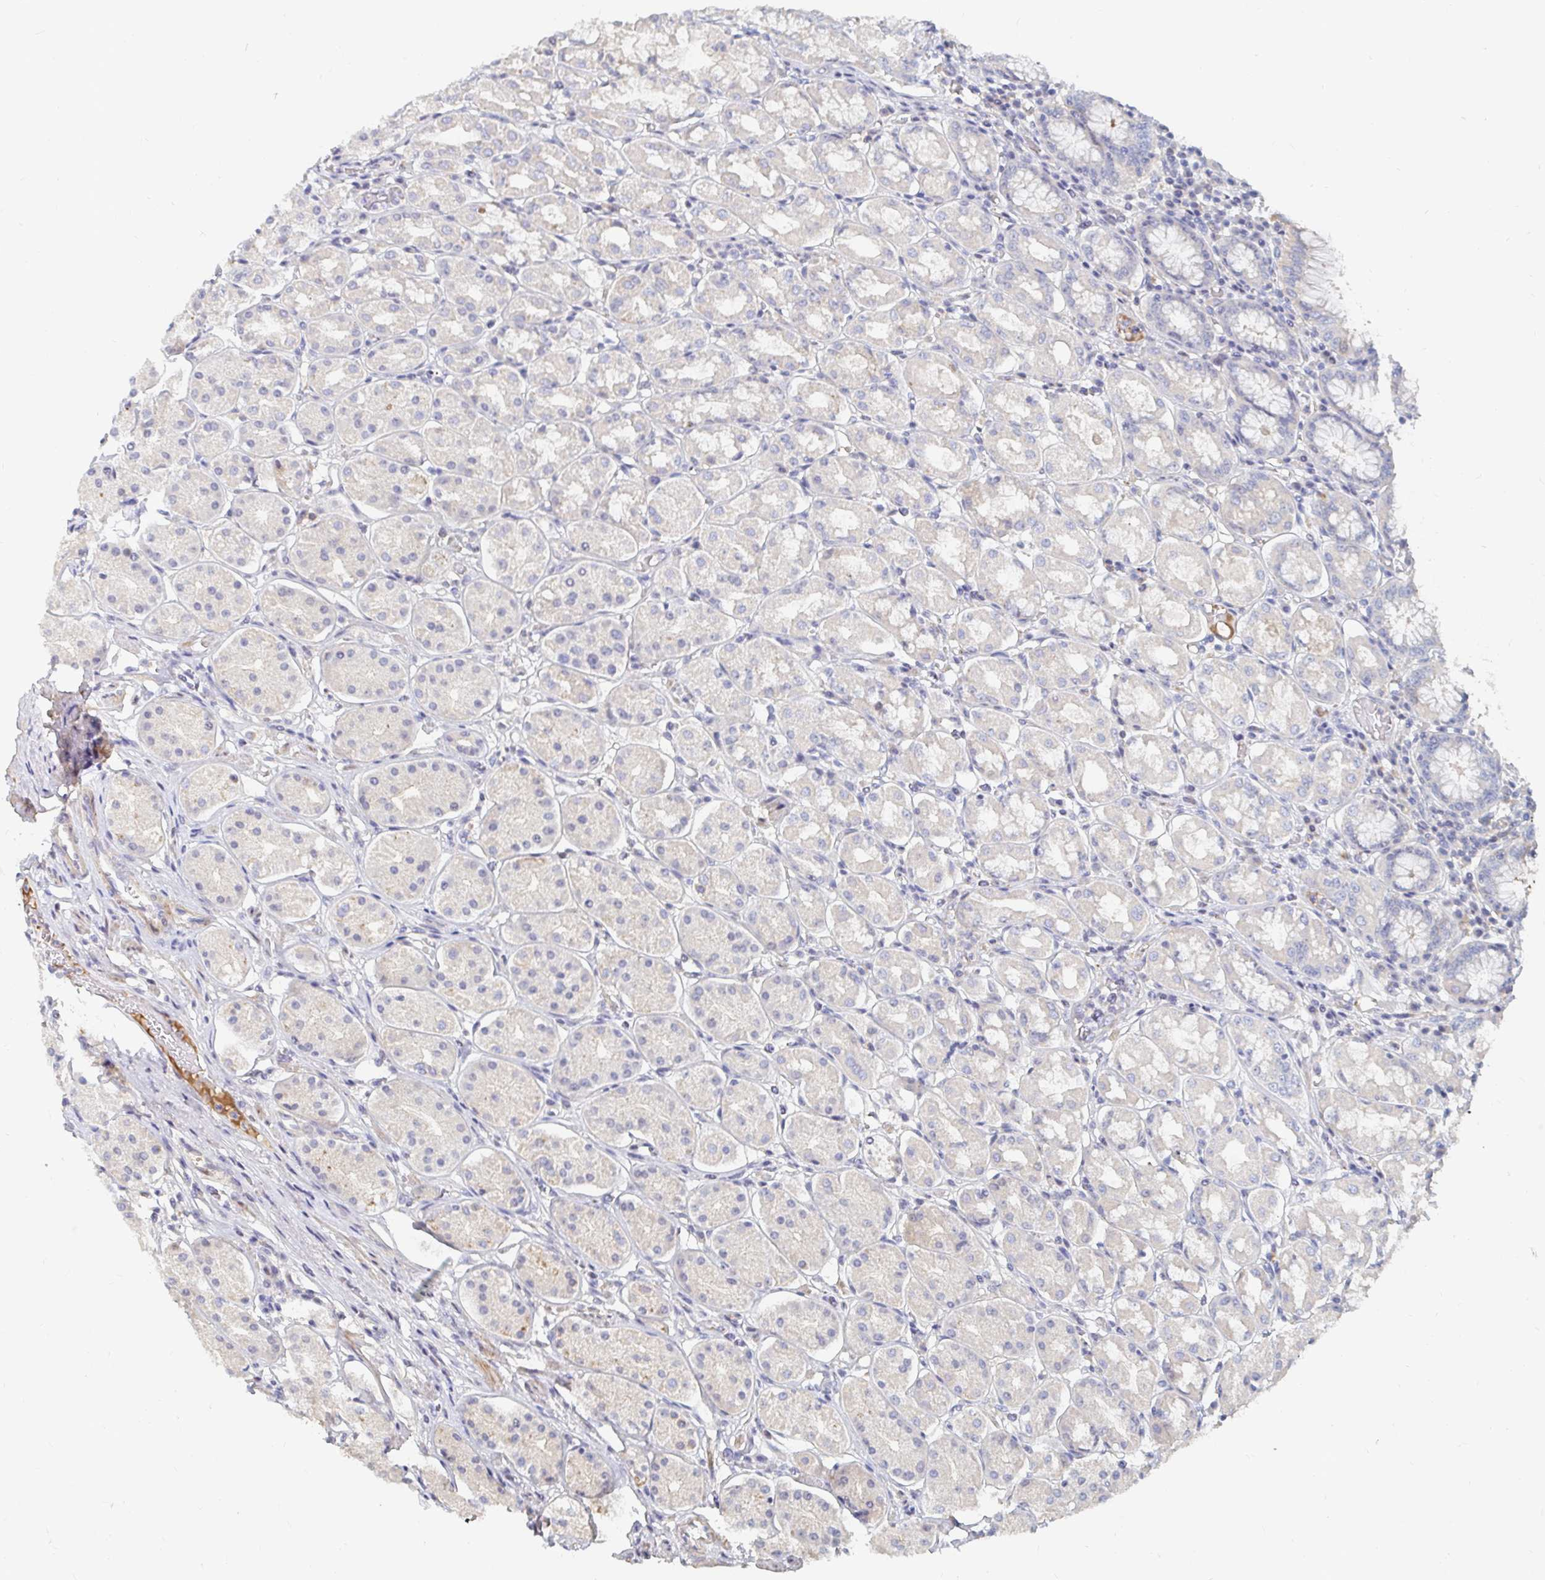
{"staining": {"intensity": "negative", "quantity": "none", "location": "none"}, "tissue": "stomach", "cell_type": "Glandular cells", "image_type": "normal", "snomed": [{"axis": "morphology", "description": "Normal tissue, NOS"}, {"axis": "topography", "description": "Stomach"}, {"axis": "topography", "description": "Stomach, lower"}], "caption": "Human stomach stained for a protein using immunohistochemistry (IHC) exhibits no staining in glandular cells.", "gene": "NME9", "patient": {"sex": "female", "age": 56}}